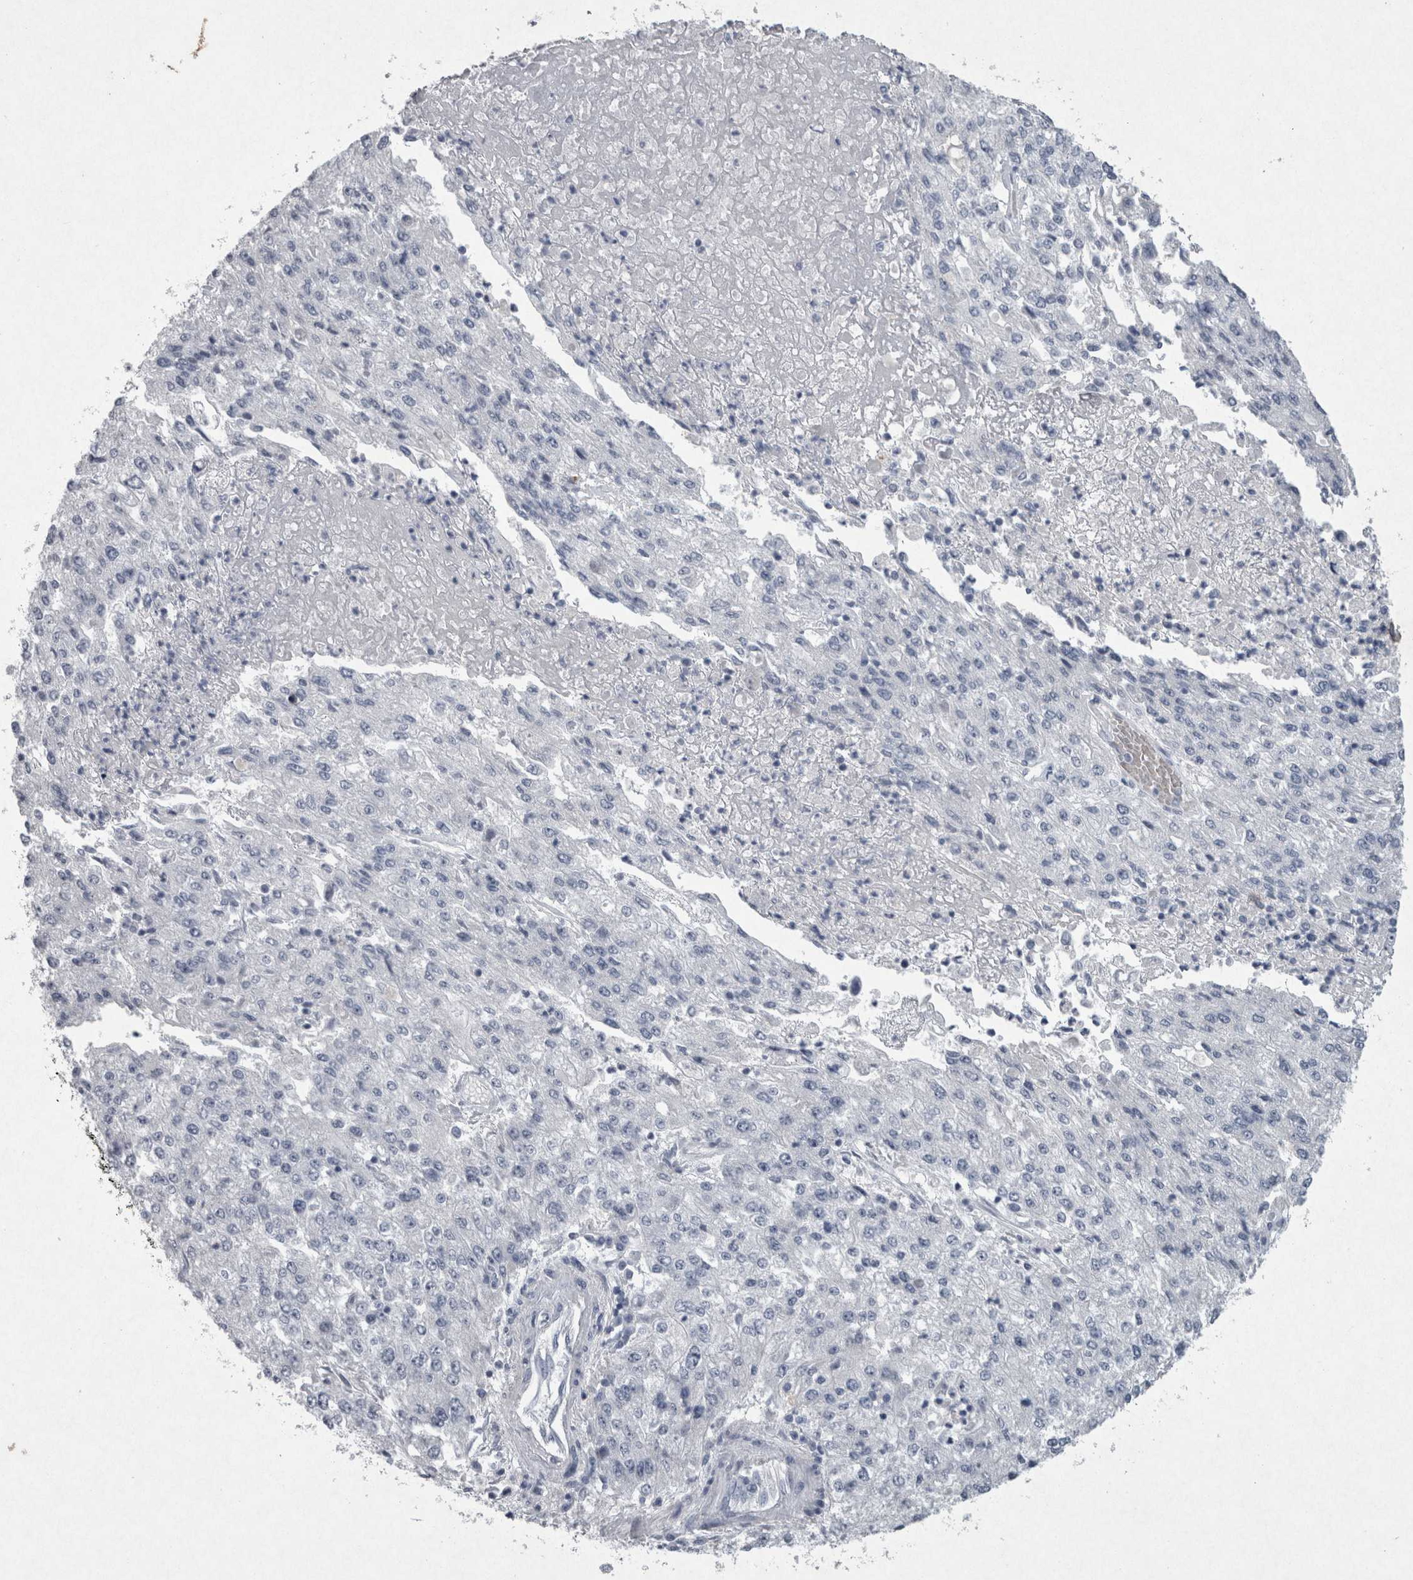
{"staining": {"intensity": "negative", "quantity": "none", "location": "none"}, "tissue": "endometrial cancer", "cell_type": "Tumor cells", "image_type": "cancer", "snomed": [{"axis": "morphology", "description": "Adenocarcinoma, NOS"}, {"axis": "topography", "description": "Endometrium"}], "caption": "An immunohistochemistry photomicrograph of adenocarcinoma (endometrial) is shown. There is no staining in tumor cells of adenocarcinoma (endometrial).", "gene": "PDX1", "patient": {"sex": "female", "age": 49}}